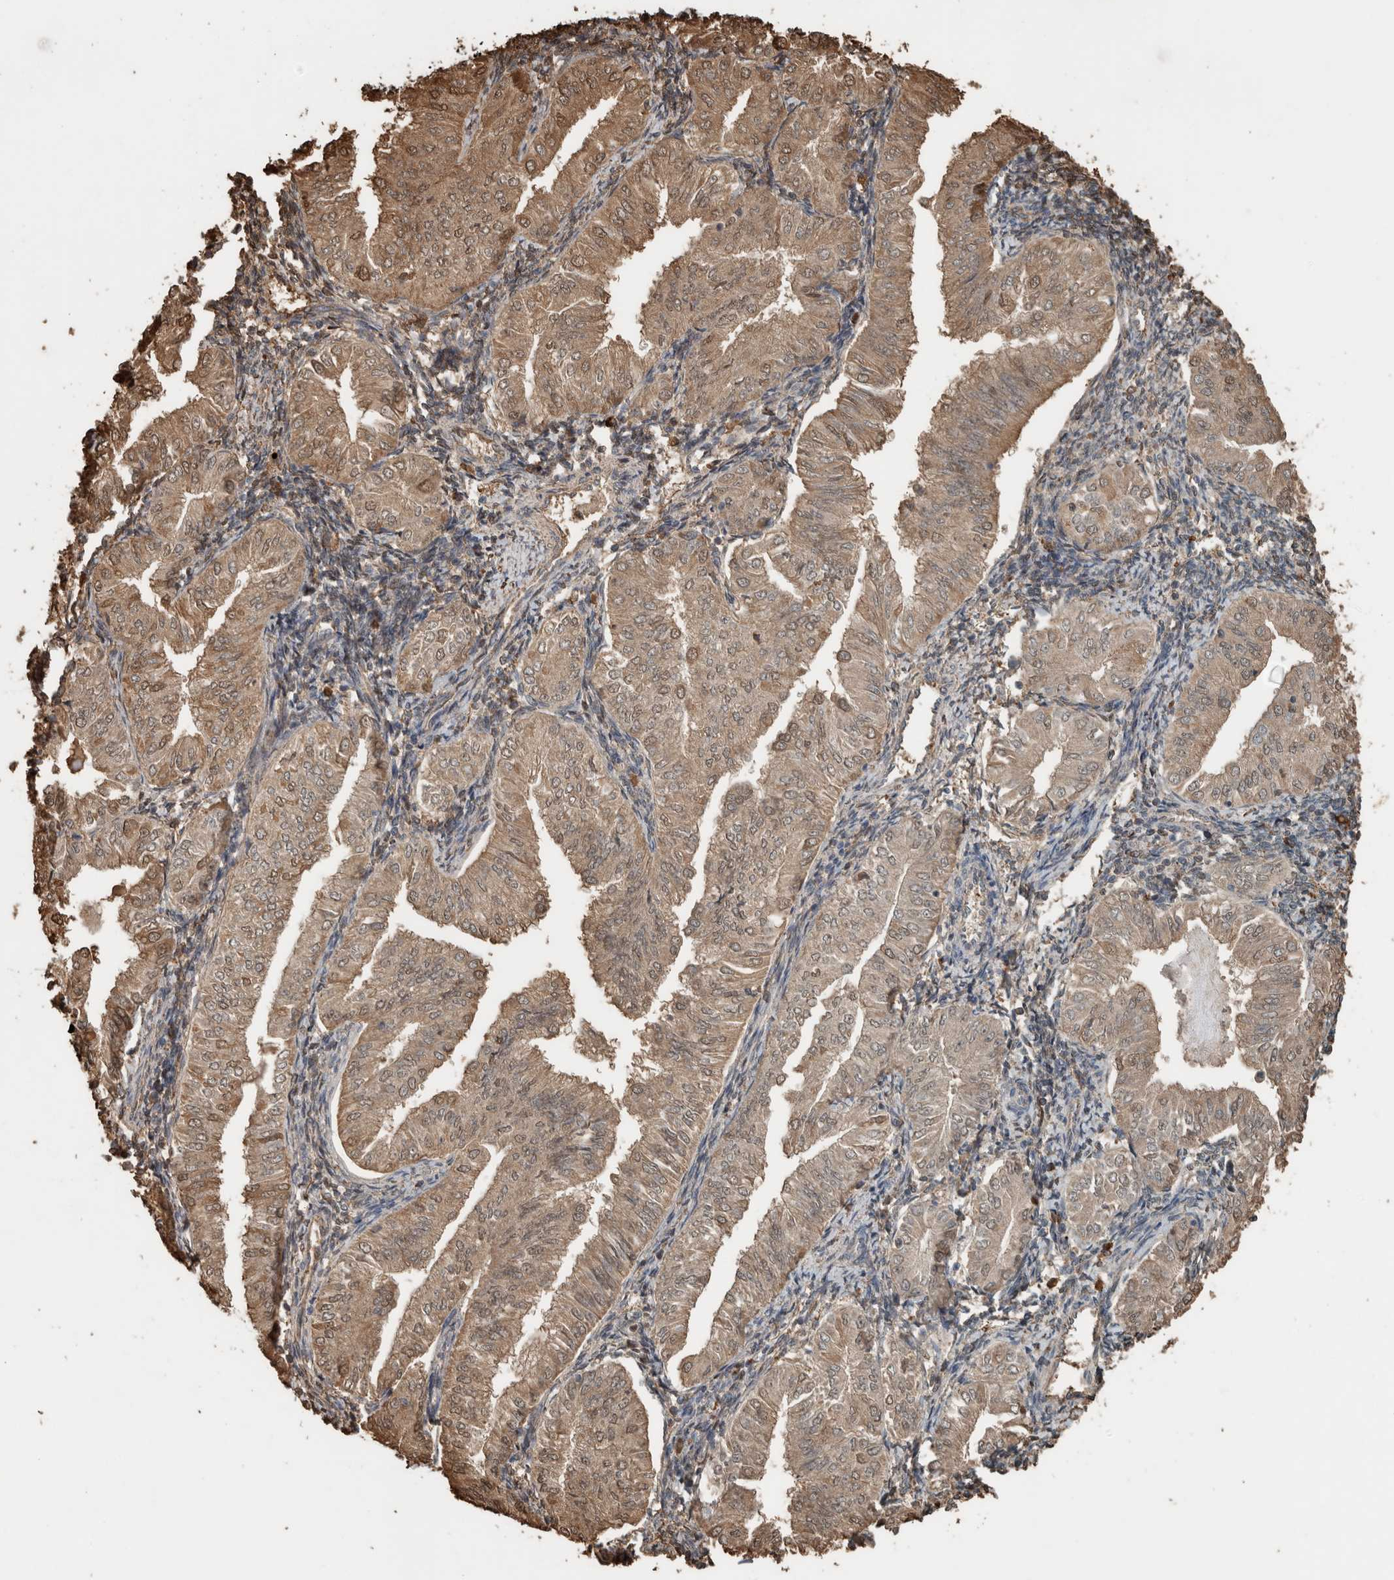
{"staining": {"intensity": "weak", "quantity": ">75%", "location": "cytoplasmic/membranous,nuclear"}, "tissue": "endometrial cancer", "cell_type": "Tumor cells", "image_type": "cancer", "snomed": [{"axis": "morphology", "description": "Normal tissue, NOS"}, {"axis": "morphology", "description": "Adenocarcinoma, NOS"}, {"axis": "topography", "description": "Endometrium"}], "caption": "A high-resolution histopathology image shows immunohistochemistry (IHC) staining of adenocarcinoma (endometrial), which displays weak cytoplasmic/membranous and nuclear expression in about >75% of tumor cells.", "gene": "USP34", "patient": {"sex": "female", "age": 53}}